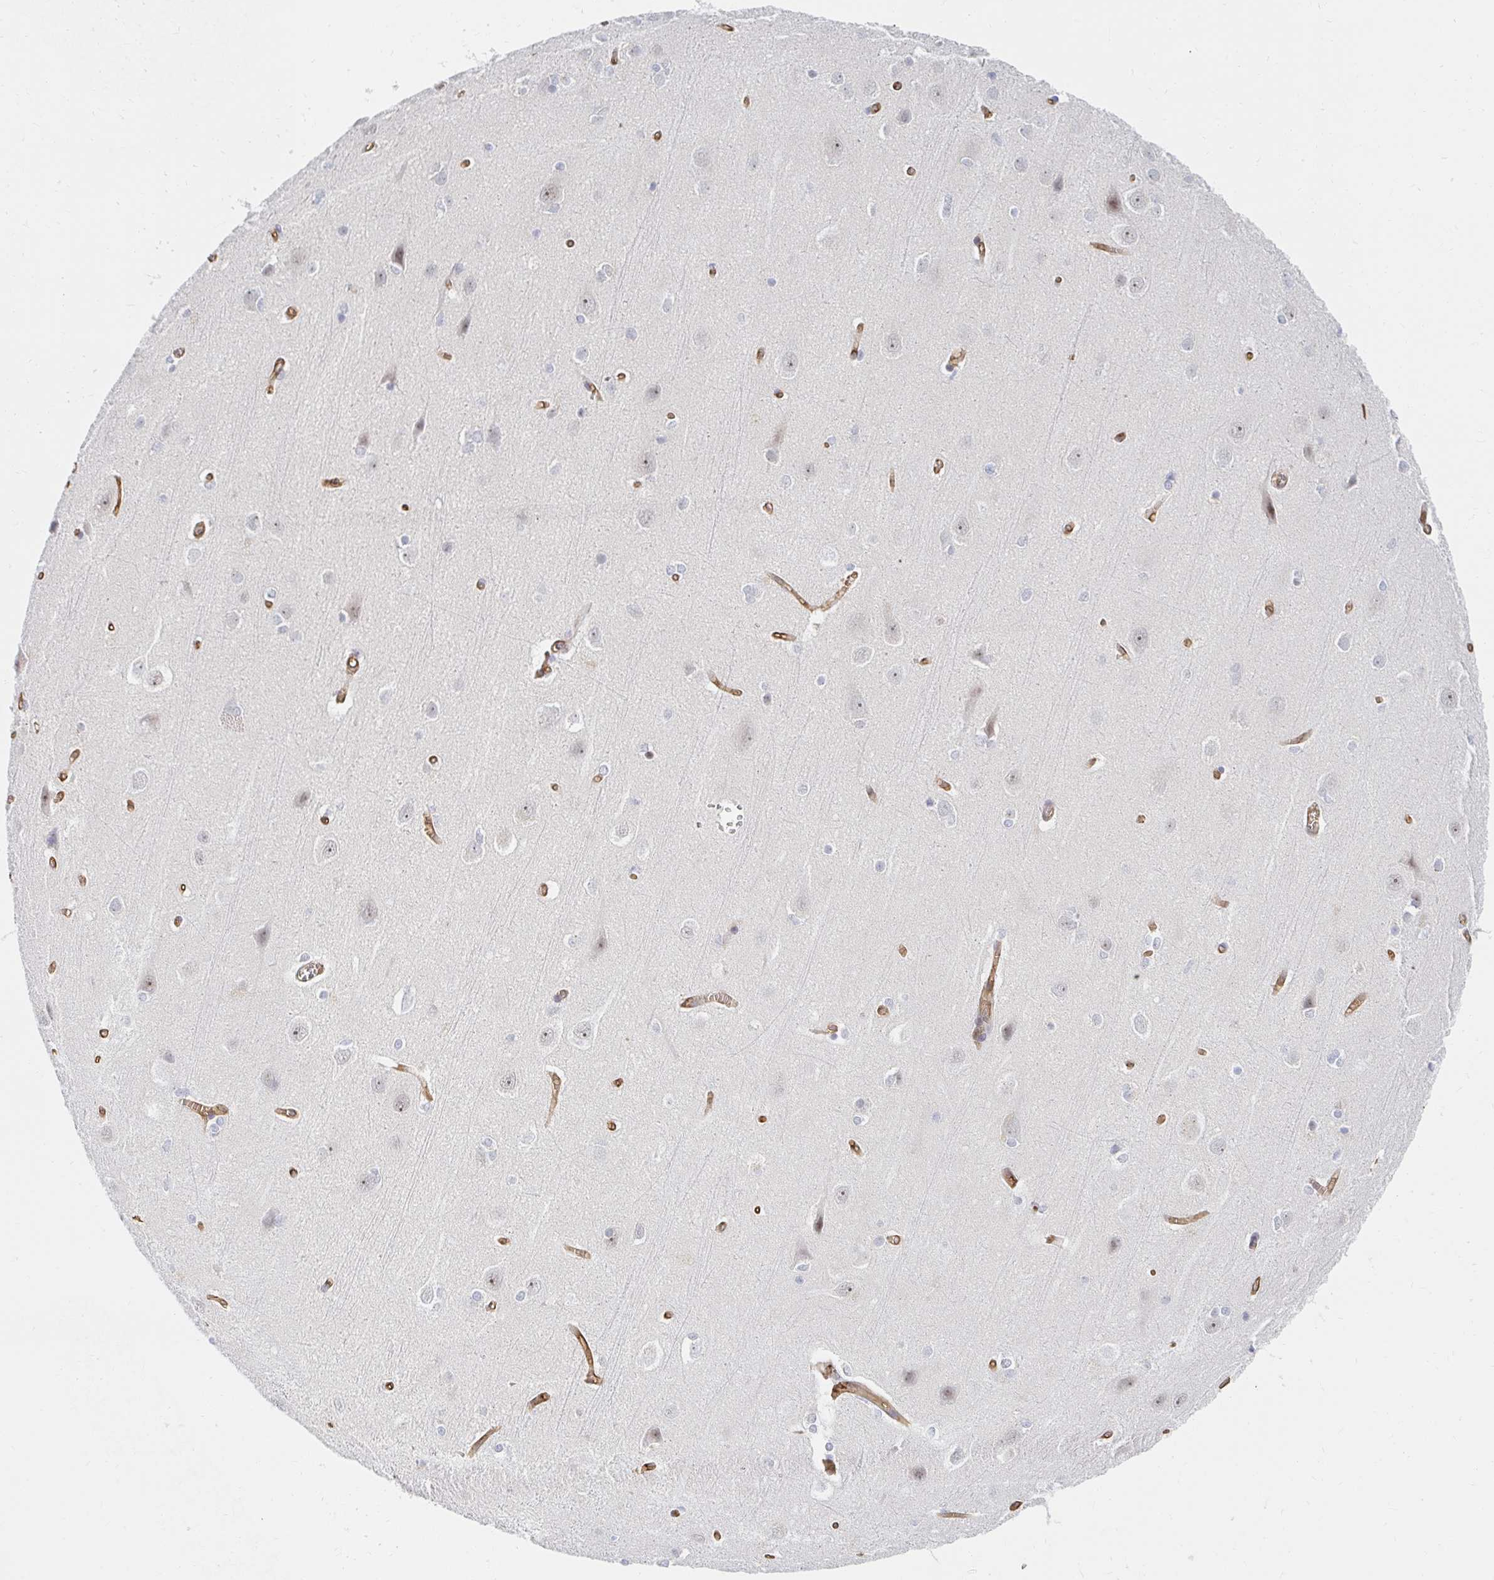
{"staining": {"intensity": "moderate", "quantity": ">75%", "location": "cytoplasmic/membranous"}, "tissue": "cerebral cortex", "cell_type": "Endothelial cells", "image_type": "normal", "snomed": [{"axis": "morphology", "description": "Normal tissue, NOS"}, {"axis": "topography", "description": "Cerebral cortex"}], "caption": "A medium amount of moderate cytoplasmic/membranous positivity is identified in about >75% of endothelial cells in unremarkable cerebral cortex.", "gene": "COL28A1", "patient": {"sex": "male", "age": 37}}